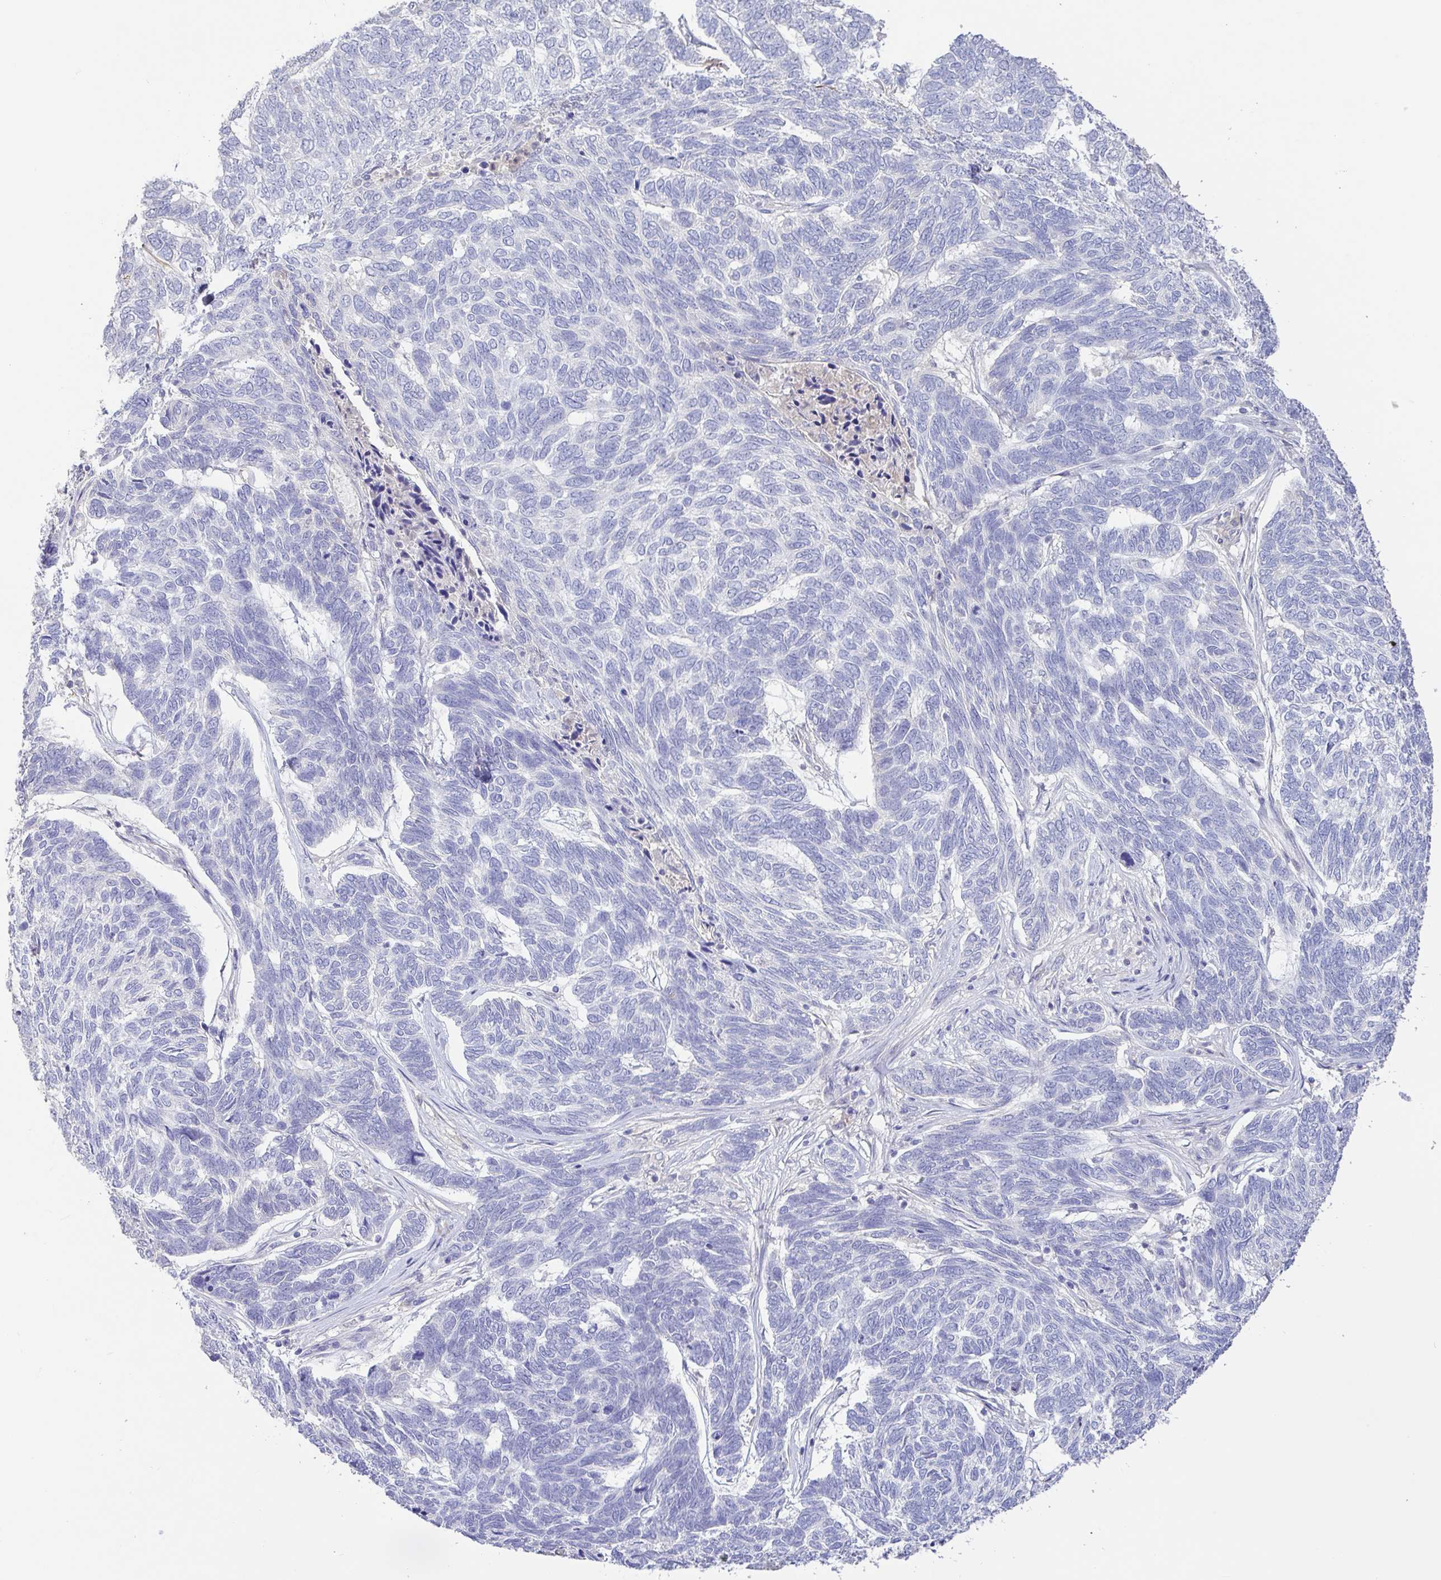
{"staining": {"intensity": "negative", "quantity": "none", "location": "none"}, "tissue": "skin cancer", "cell_type": "Tumor cells", "image_type": "cancer", "snomed": [{"axis": "morphology", "description": "Basal cell carcinoma"}, {"axis": "topography", "description": "Skin"}], "caption": "A micrograph of skin cancer stained for a protein demonstrates no brown staining in tumor cells.", "gene": "PYGM", "patient": {"sex": "female", "age": 65}}